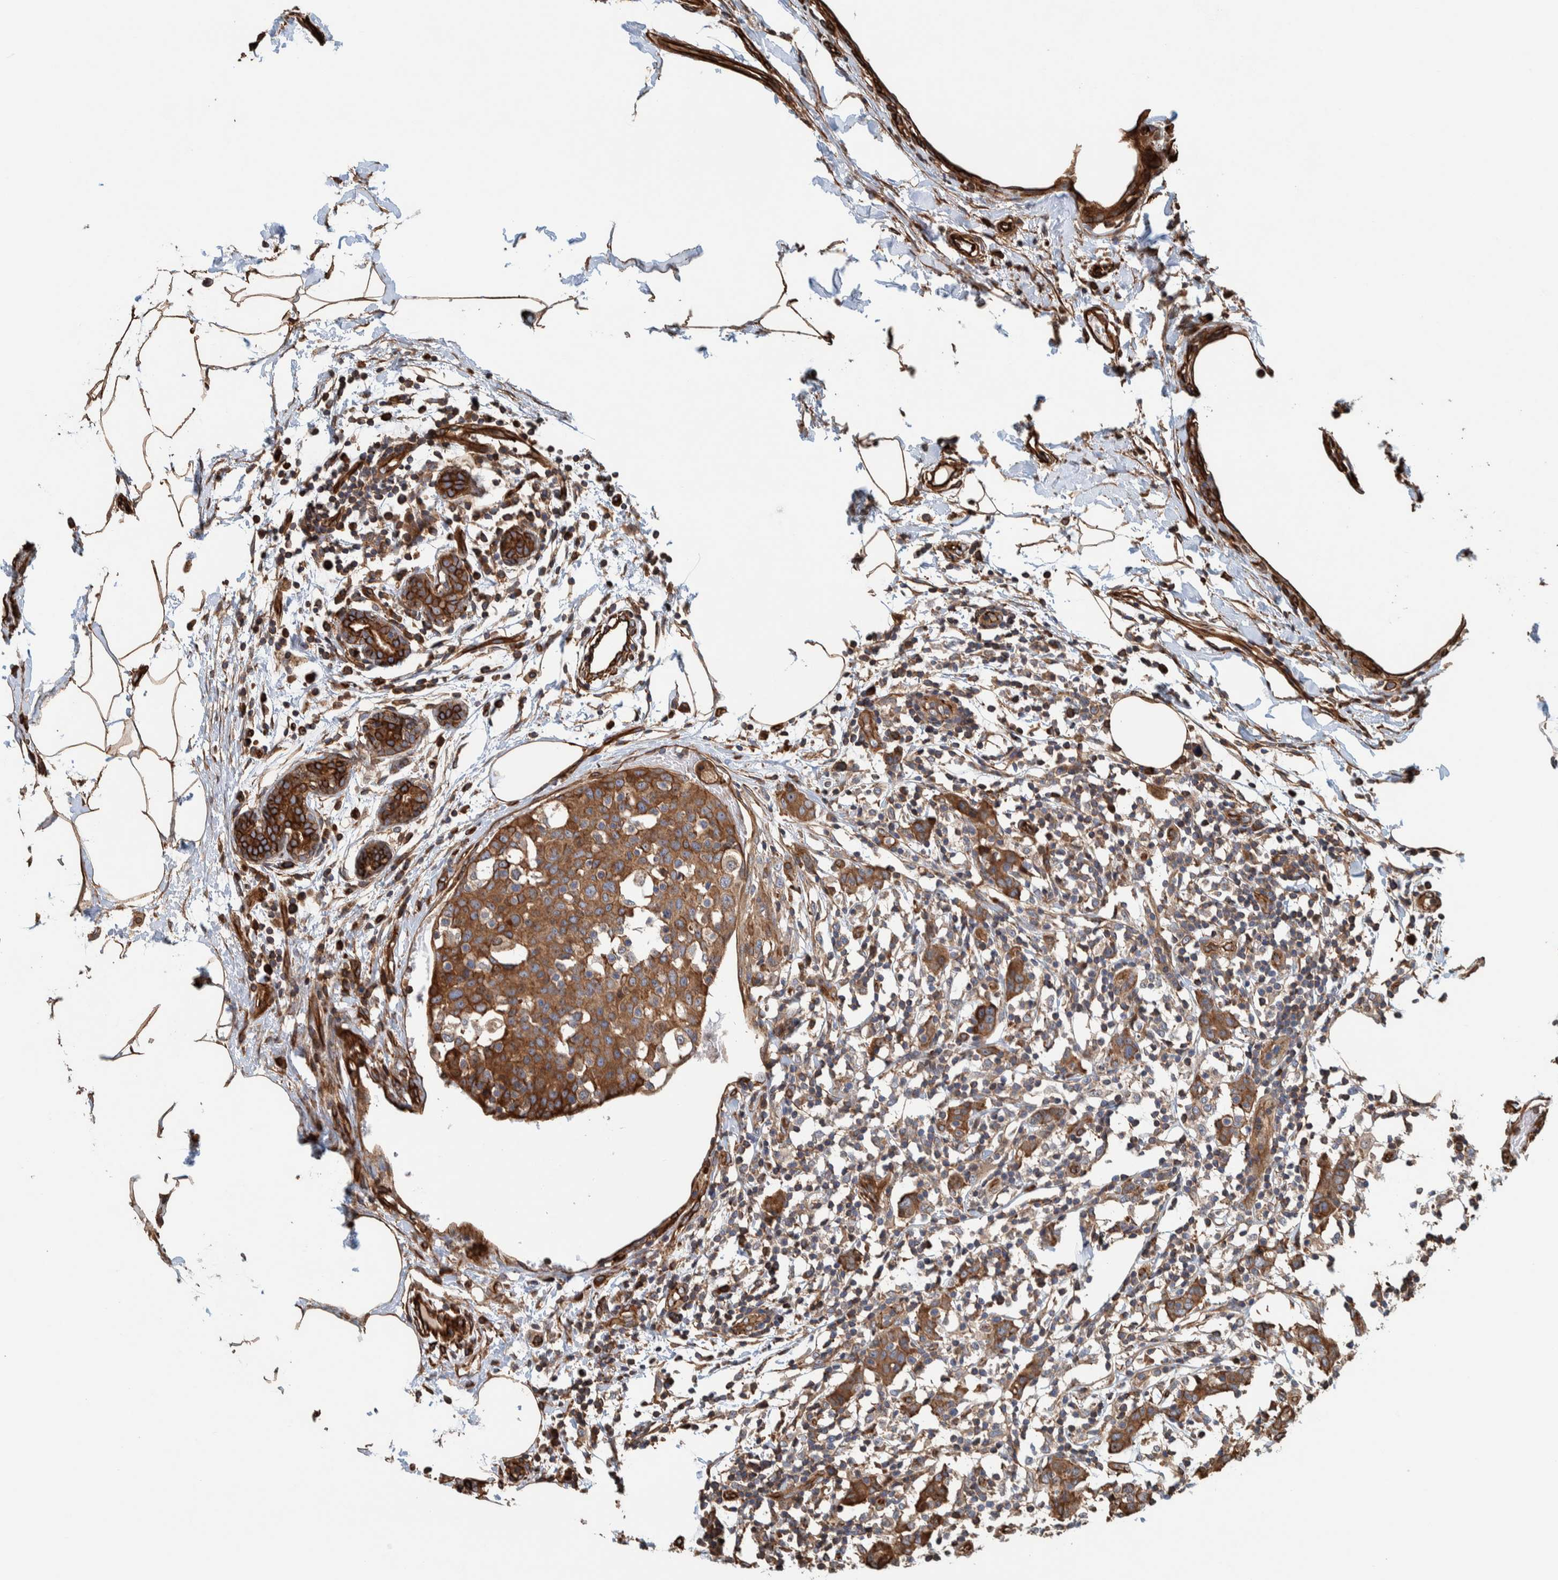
{"staining": {"intensity": "strong", "quantity": ">75%", "location": "cytoplasmic/membranous"}, "tissue": "breast cancer", "cell_type": "Tumor cells", "image_type": "cancer", "snomed": [{"axis": "morphology", "description": "Normal tissue, NOS"}, {"axis": "morphology", "description": "Duct carcinoma"}, {"axis": "topography", "description": "Breast"}], "caption": "The photomicrograph displays immunohistochemical staining of breast infiltrating ductal carcinoma. There is strong cytoplasmic/membranous staining is appreciated in approximately >75% of tumor cells.", "gene": "PKD1L1", "patient": {"sex": "female", "age": 37}}